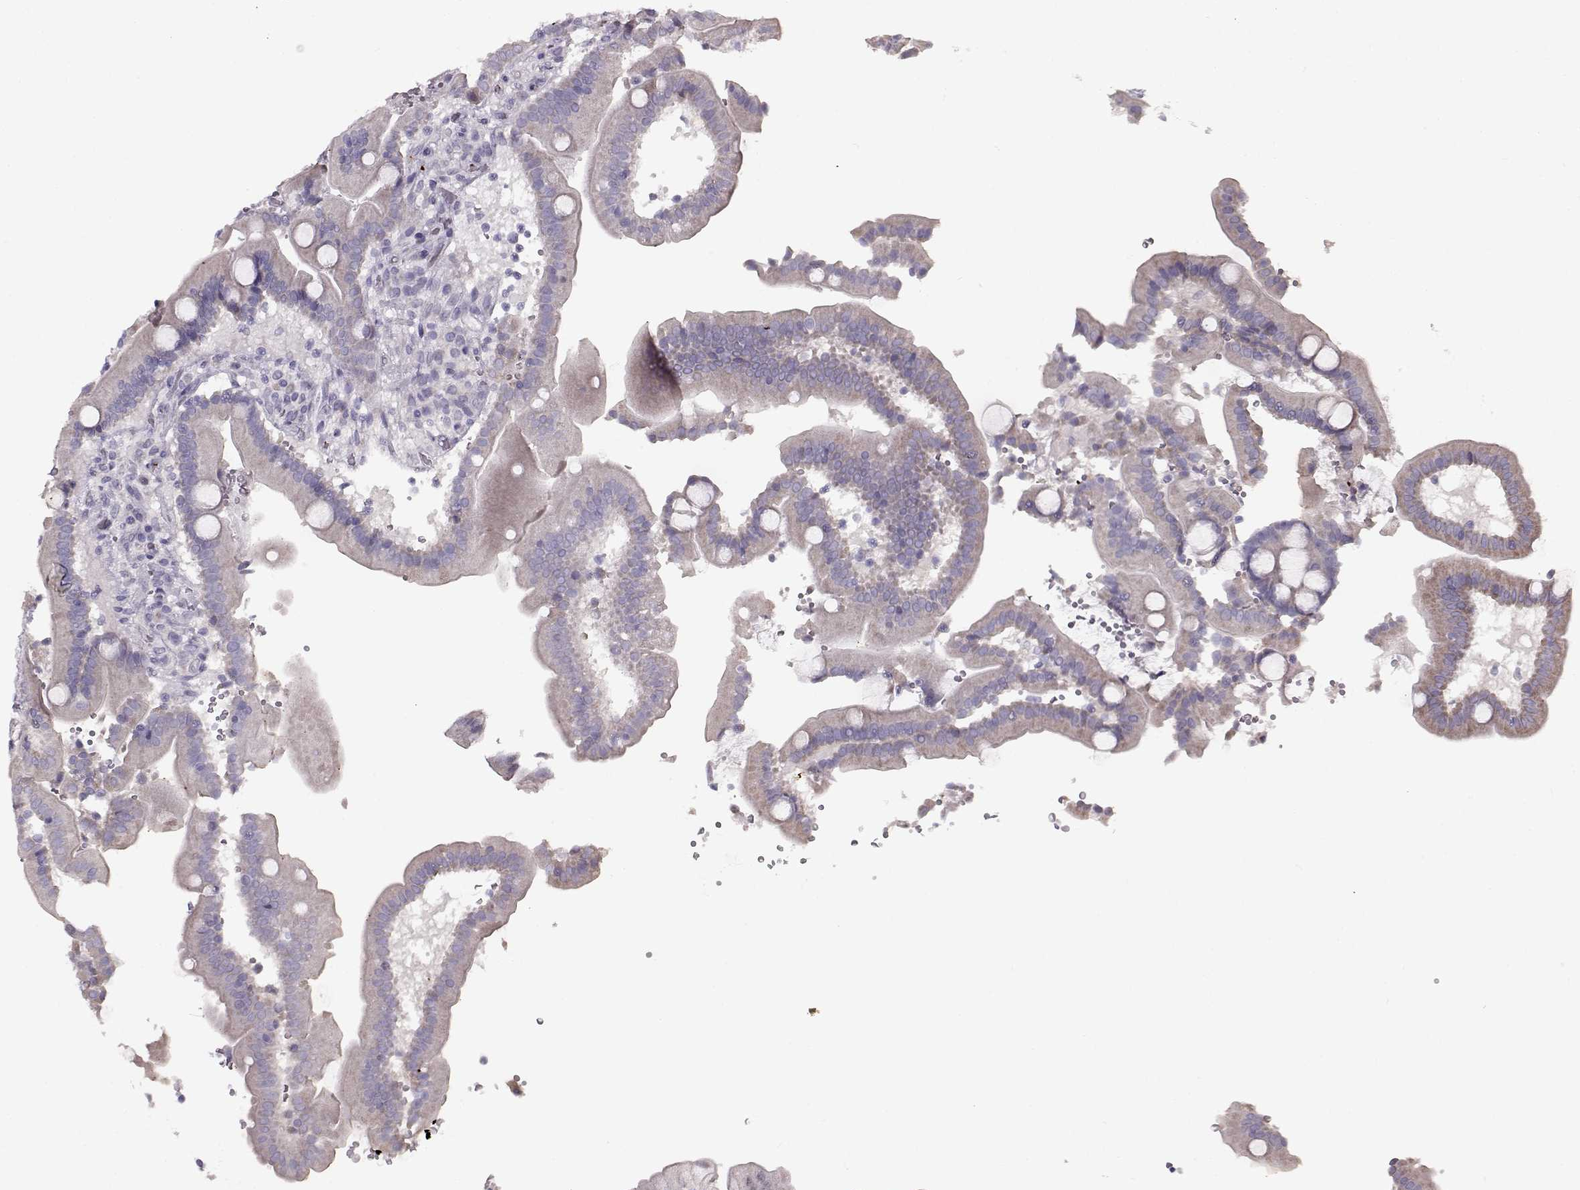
{"staining": {"intensity": "negative", "quantity": "none", "location": "none"}, "tissue": "duodenum", "cell_type": "Glandular cells", "image_type": "normal", "snomed": [{"axis": "morphology", "description": "Normal tissue, NOS"}, {"axis": "topography", "description": "Duodenum"}], "caption": "DAB immunohistochemical staining of unremarkable human duodenum shows no significant expression in glandular cells.", "gene": "KLF17", "patient": {"sex": "female", "age": 62}}